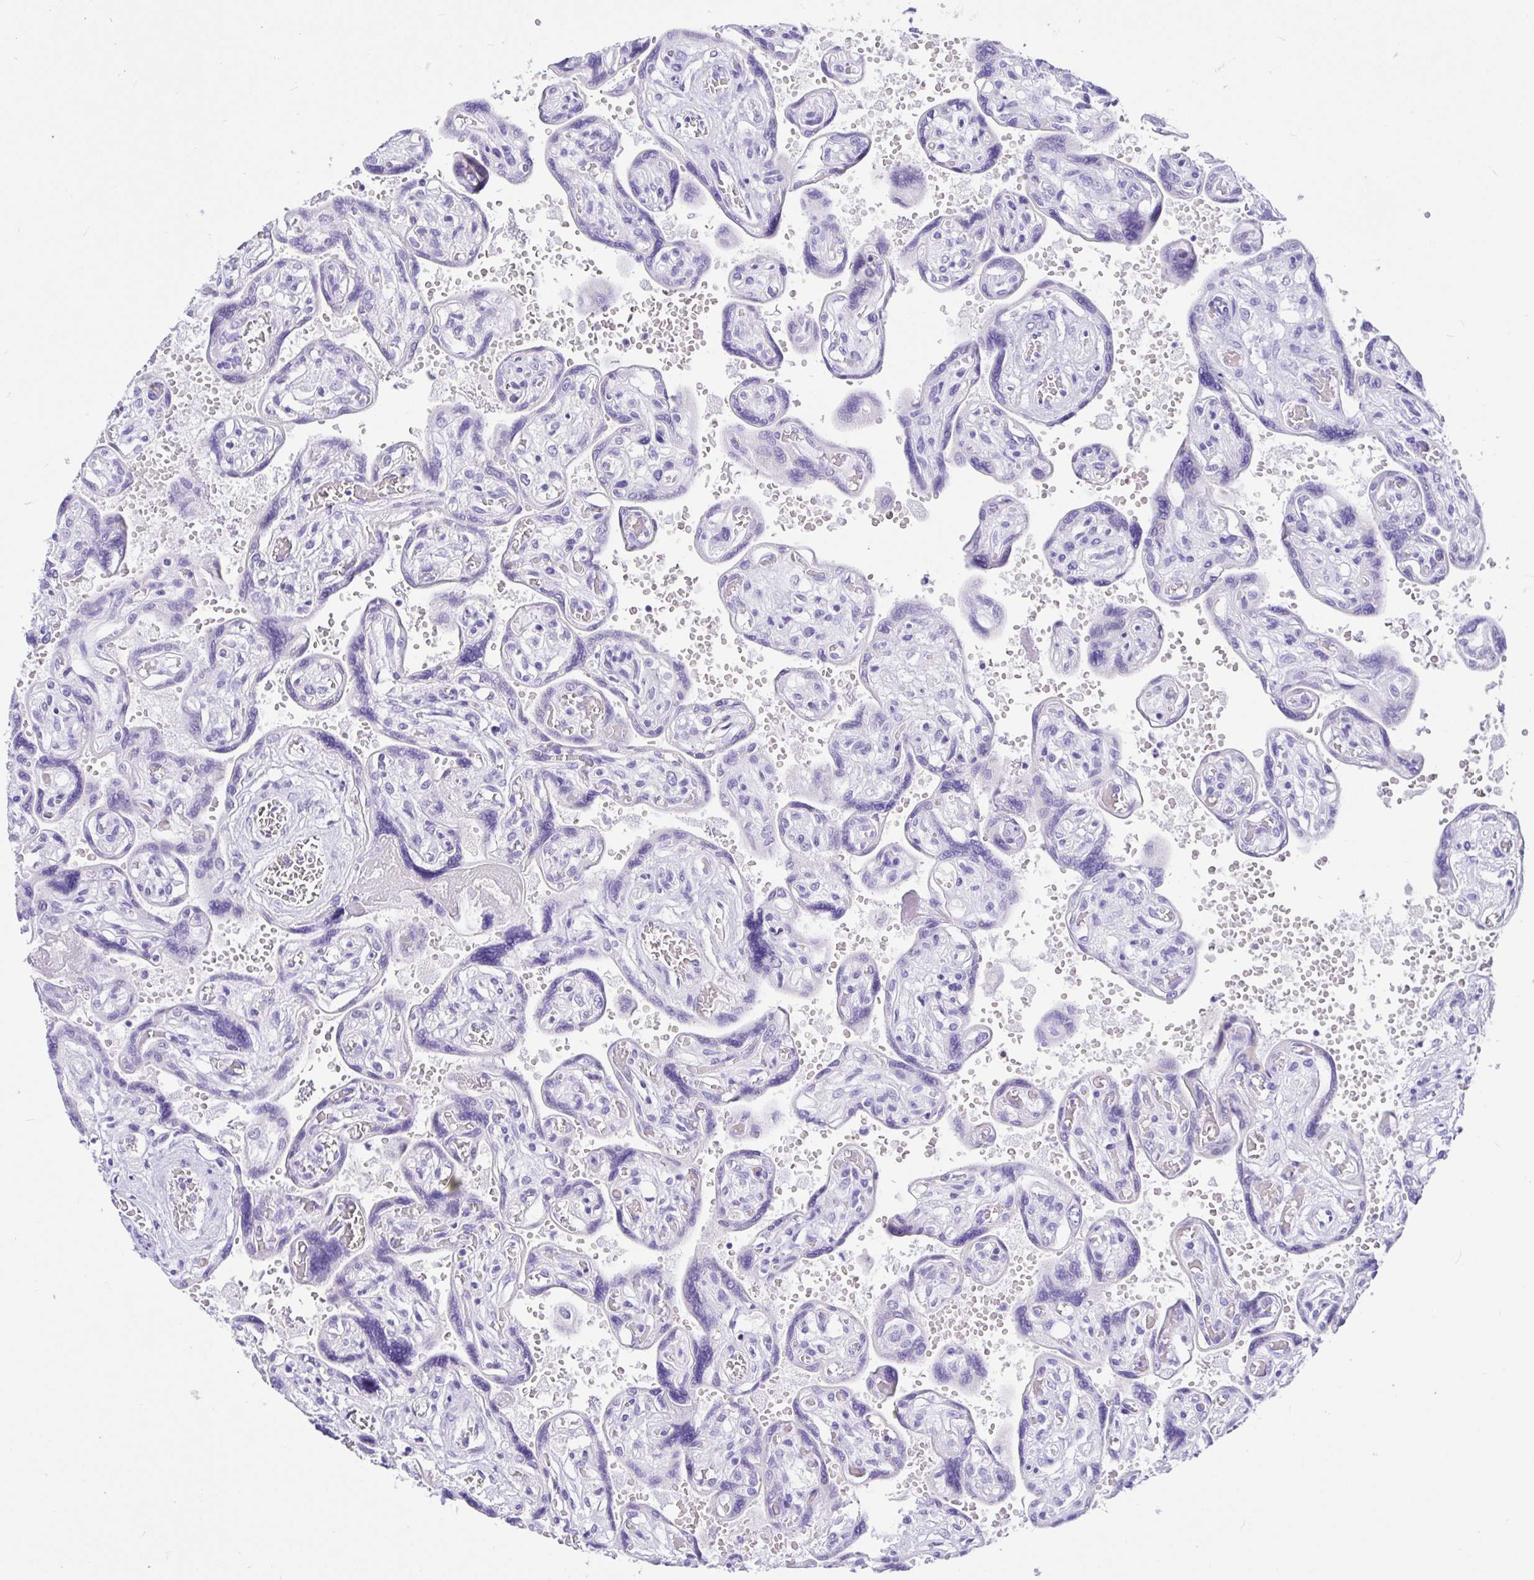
{"staining": {"intensity": "negative", "quantity": "none", "location": "none"}, "tissue": "placenta", "cell_type": "Decidual cells", "image_type": "normal", "snomed": [{"axis": "morphology", "description": "Normal tissue, NOS"}, {"axis": "topography", "description": "Placenta"}], "caption": "Protein analysis of unremarkable placenta displays no significant expression in decidual cells.", "gene": "PRAMEF18", "patient": {"sex": "female", "age": 32}}